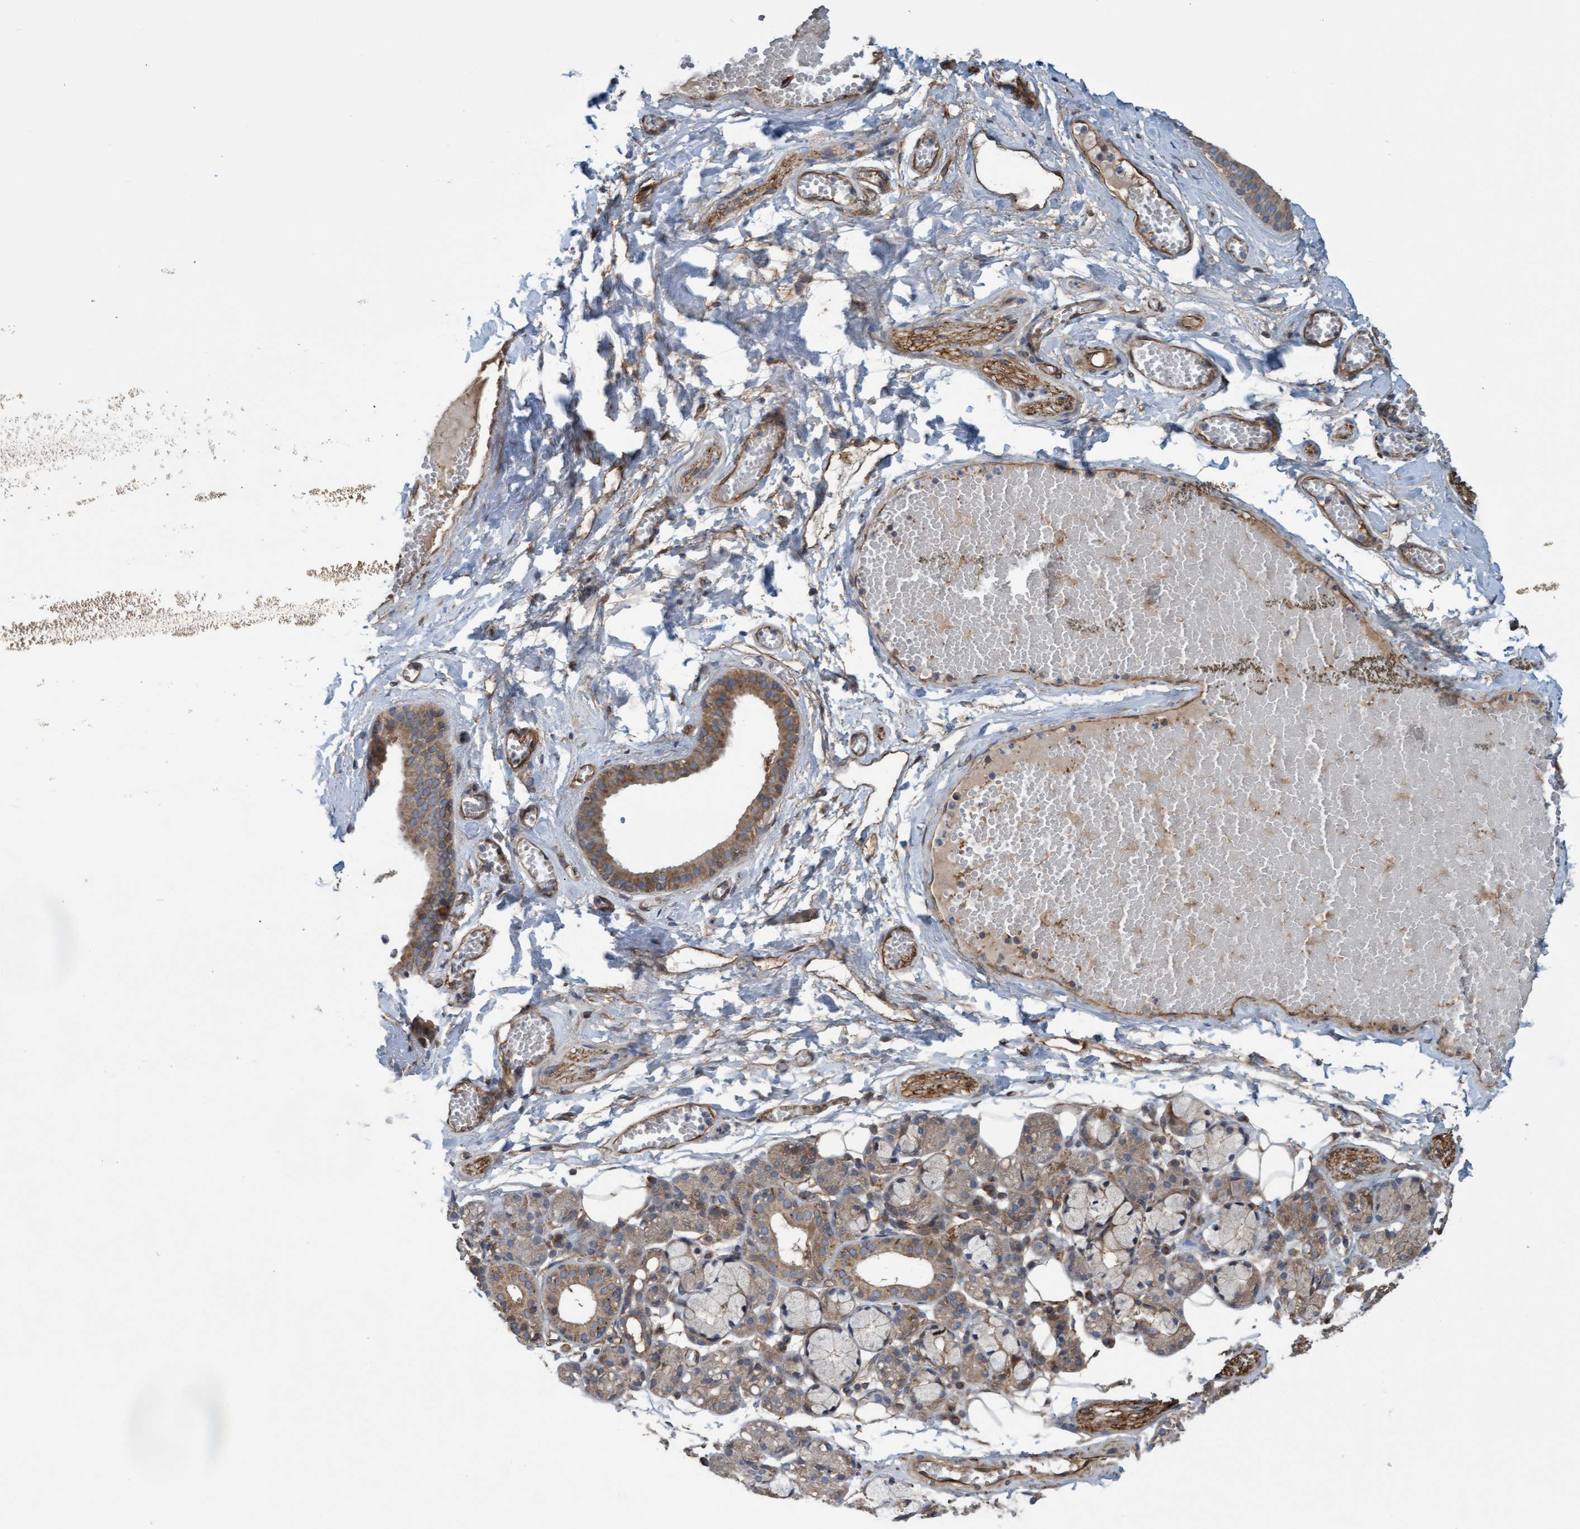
{"staining": {"intensity": "moderate", "quantity": "25%-75%", "location": "cytoplasmic/membranous"}, "tissue": "salivary gland", "cell_type": "Glandular cells", "image_type": "normal", "snomed": [{"axis": "morphology", "description": "Normal tissue, NOS"}, {"axis": "topography", "description": "Salivary gland"}], "caption": "Immunohistochemistry (IHC) (DAB (3,3'-diaminobenzidine)) staining of unremarkable salivary gland shows moderate cytoplasmic/membranous protein expression in about 25%-75% of glandular cells. The protein of interest is shown in brown color, while the nuclei are stained blue.", "gene": "CDC42EP4", "patient": {"sex": "male", "age": 63}}